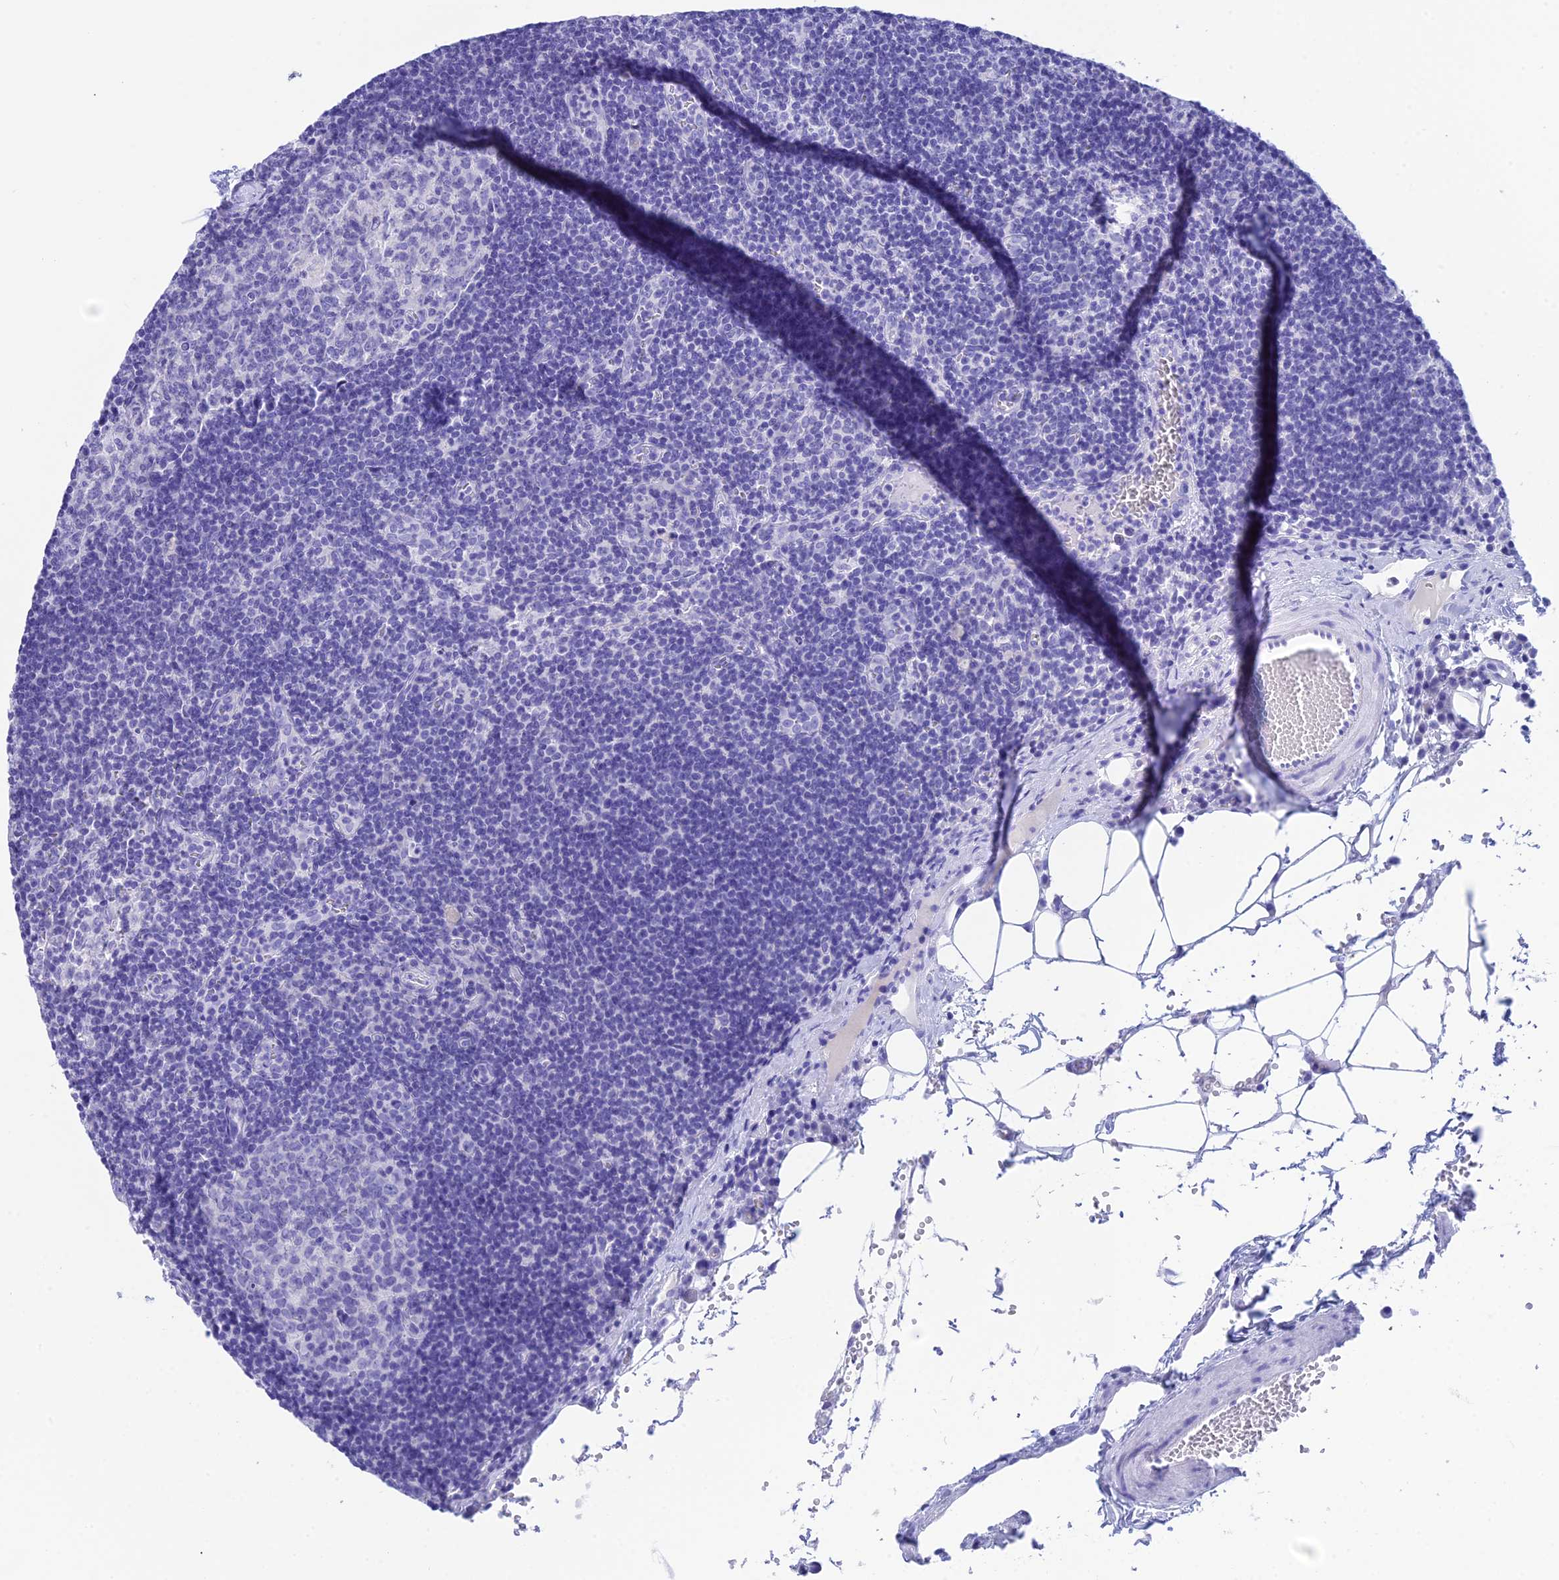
{"staining": {"intensity": "negative", "quantity": "none", "location": "none"}, "tissue": "lymph node", "cell_type": "Germinal center cells", "image_type": "normal", "snomed": [{"axis": "morphology", "description": "Normal tissue, NOS"}, {"axis": "topography", "description": "Lymph node"}], "caption": "This is an IHC micrograph of normal human lymph node. There is no positivity in germinal center cells.", "gene": "REG1A", "patient": {"sex": "female", "age": 27}}